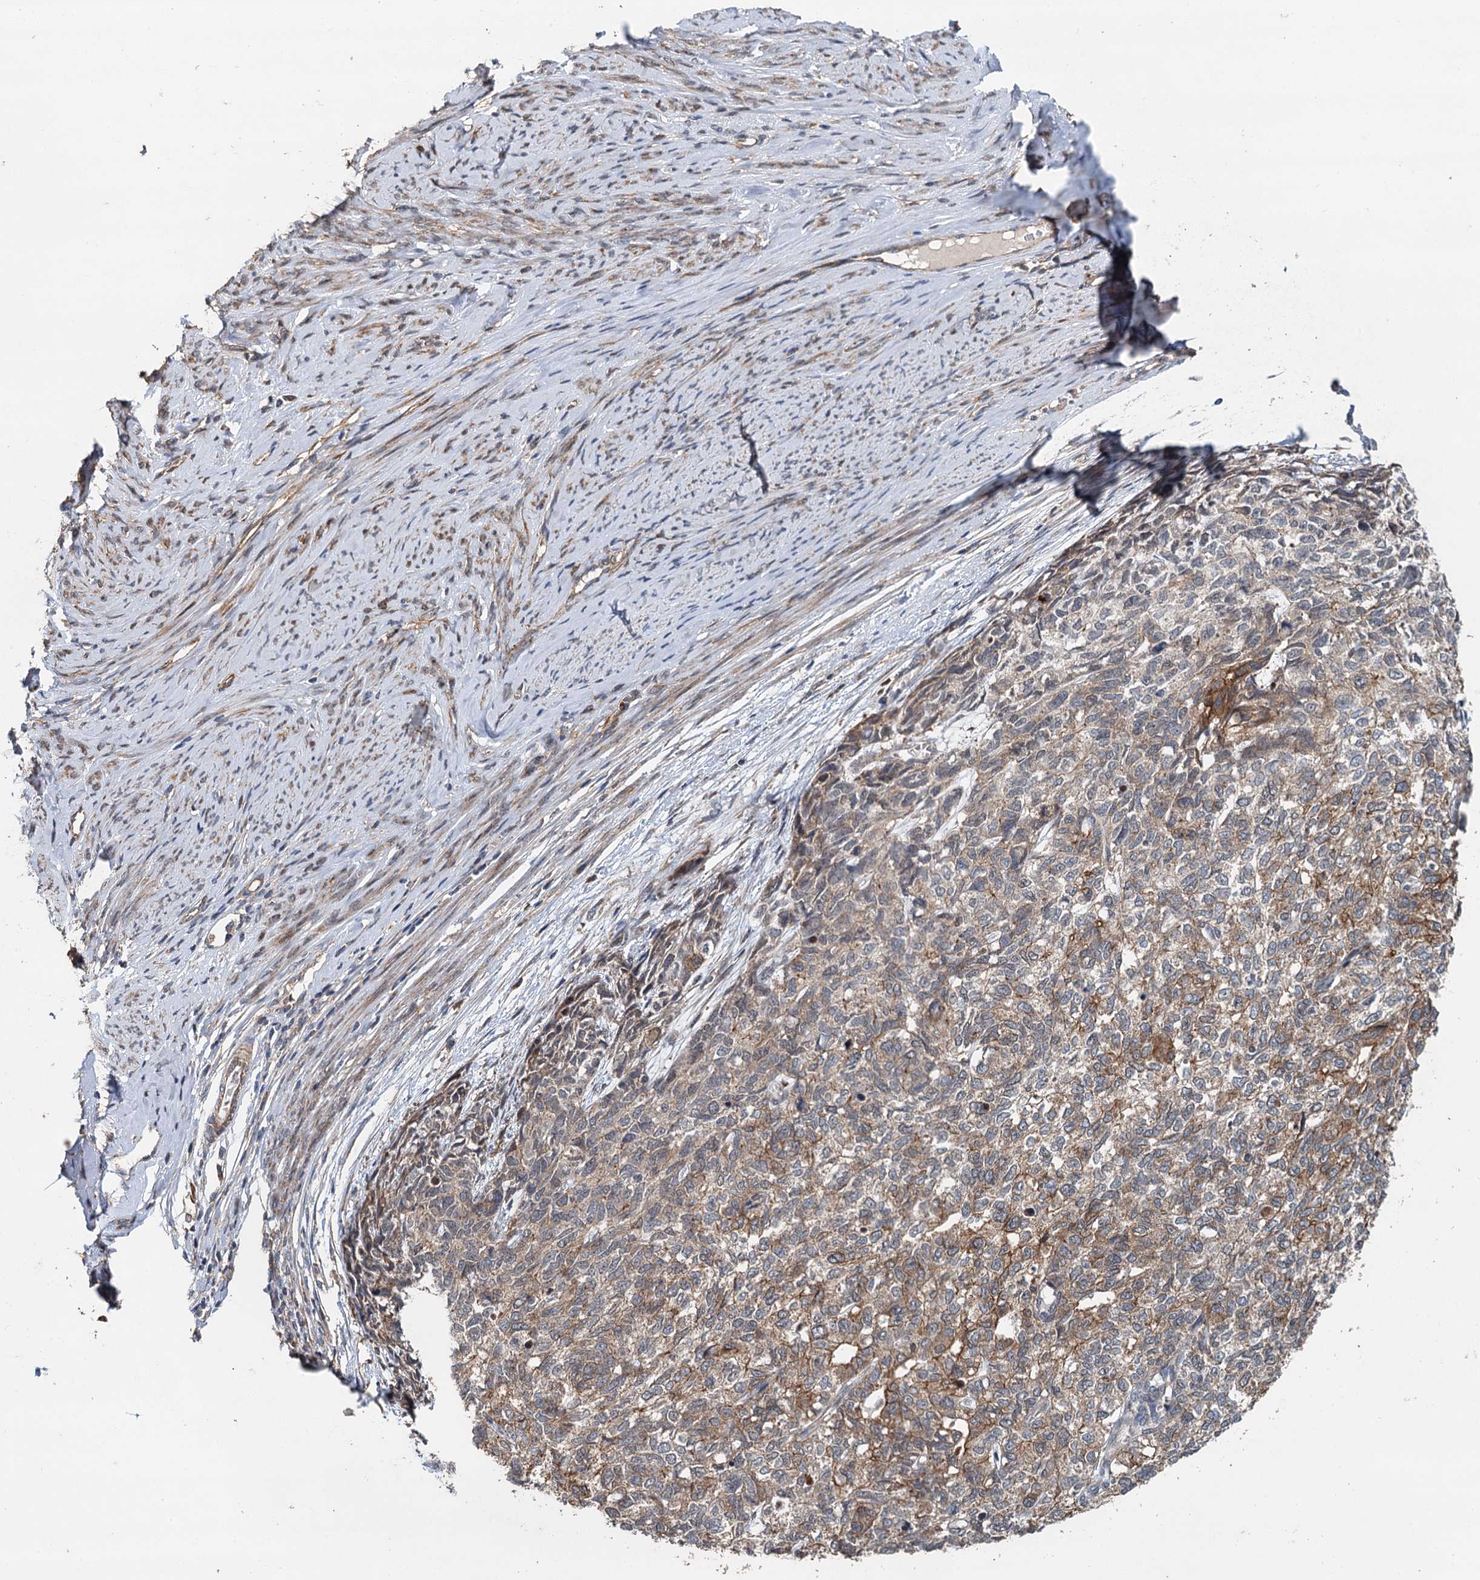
{"staining": {"intensity": "moderate", "quantity": "25%-75%", "location": "cytoplasmic/membranous"}, "tissue": "cervical cancer", "cell_type": "Tumor cells", "image_type": "cancer", "snomed": [{"axis": "morphology", "description": "Squamous cell carcinoma, NOS"}, {"axis": "topography", "description": "Cervix"}], "caption": "Brown immunohistochemical staining in cervical squamous cell carcinoma reveals moderate cytoplasmic/membranous staining in approximately 25%-75% of tumor cells. (IHC, brightfield microscopy, high magnification).", "gene": "LRRK2", "patient": {"sex": "female", "age": 63}}